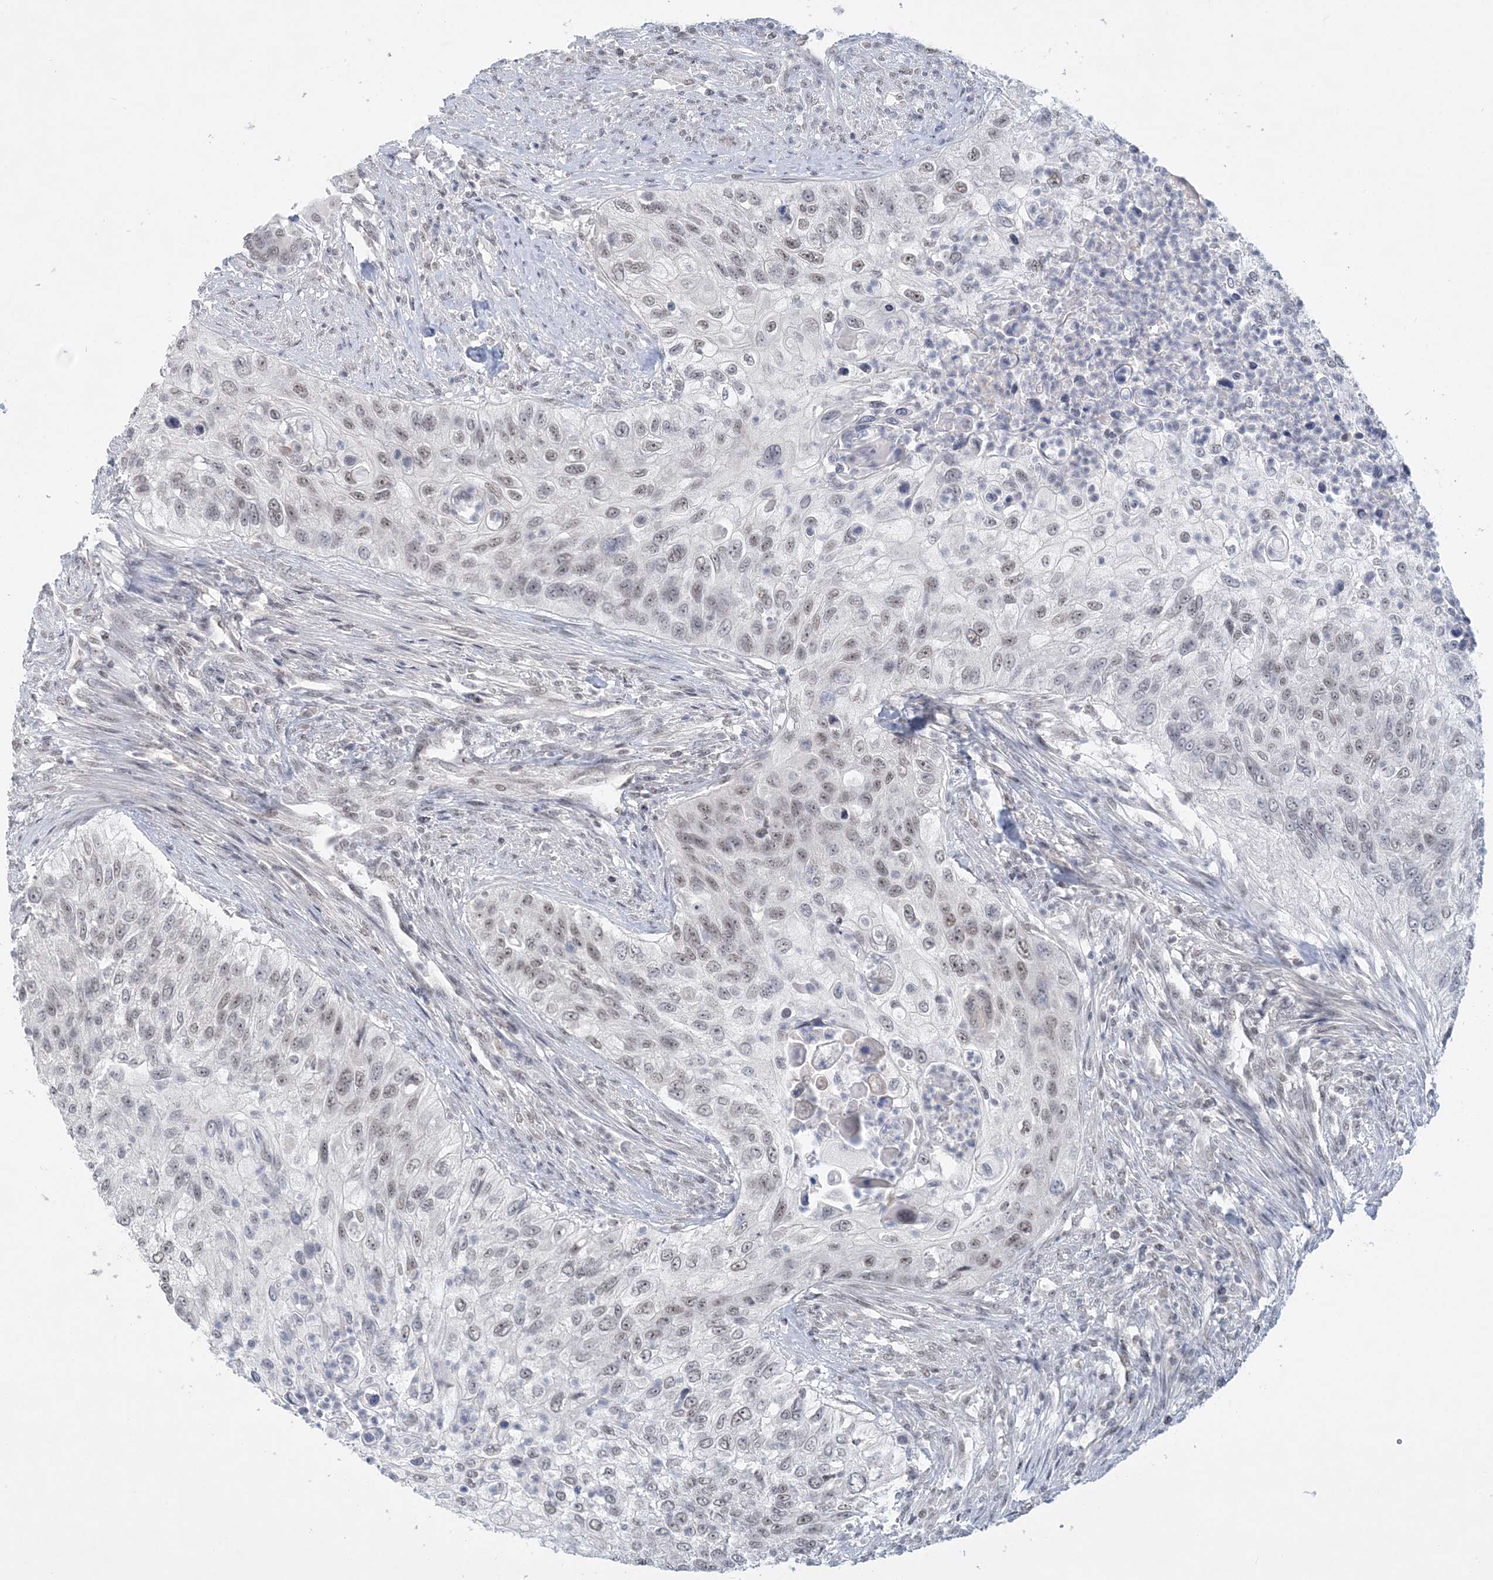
{"staining": {"intensity": "weak", "quantity": "25%-75%", "location": "nuclear"}, "tissue": "urothelial cancer", "cell_type": "Tumor cells", "image_type": "cancer", "snomed": [{"axis": "morphology", "description": "Urothelial carcinoma, High grade"}, {"axis": "topography", "description": "Urinary bladder"}], "caption": "Protein staining of high-grade urothelial carcinoma tissue reveals weak nuclear expression in about 25%-75% of tumor cells.", "gene": "KMT2D", "patient": {"sex": "female", "age": 60}}